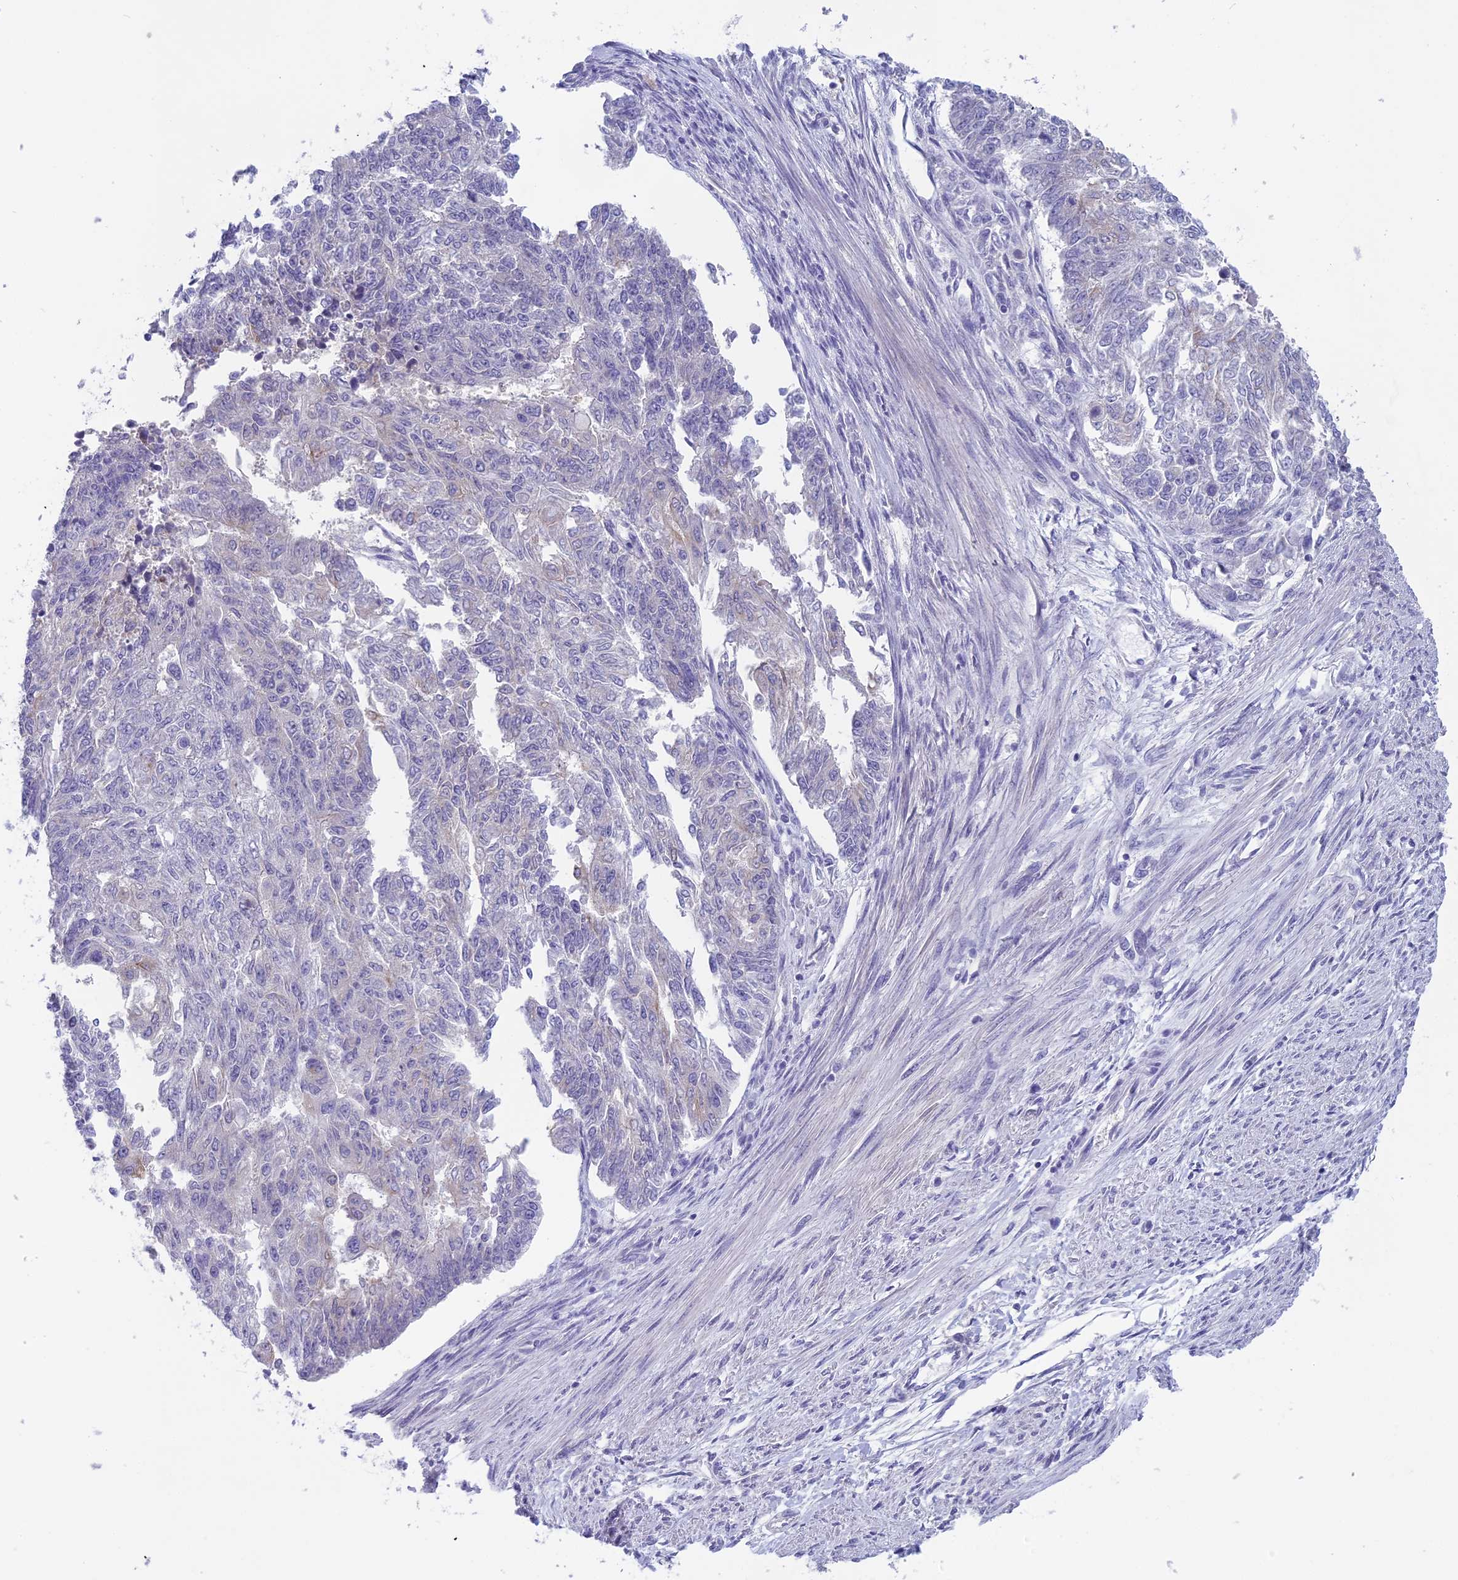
{"staining": {"intensity": "negative", "quantity": "none", "location": "none"}, "tissue": "endometrial cancer", "cell_type": "Tumor cells", "image_type": "cancer", "snomed": [{"axis": "morphology", "description": "Adenocarcinoma, NOS"}, {"axis": "topography", "description": "Endometrium"}], "caption": "High power microscopy photomicrograph of an immunohistochemistry (IHC) micrograph of adenocarcinoma (endometrial), revealing no significant expression in tumor cells. (DAB (3,3'-diaminobenzidine) immunohistochemistry (IHC), high magnification).", "gene": "ARHGEF37", "patient": {"sex": "female", "age": 32}}